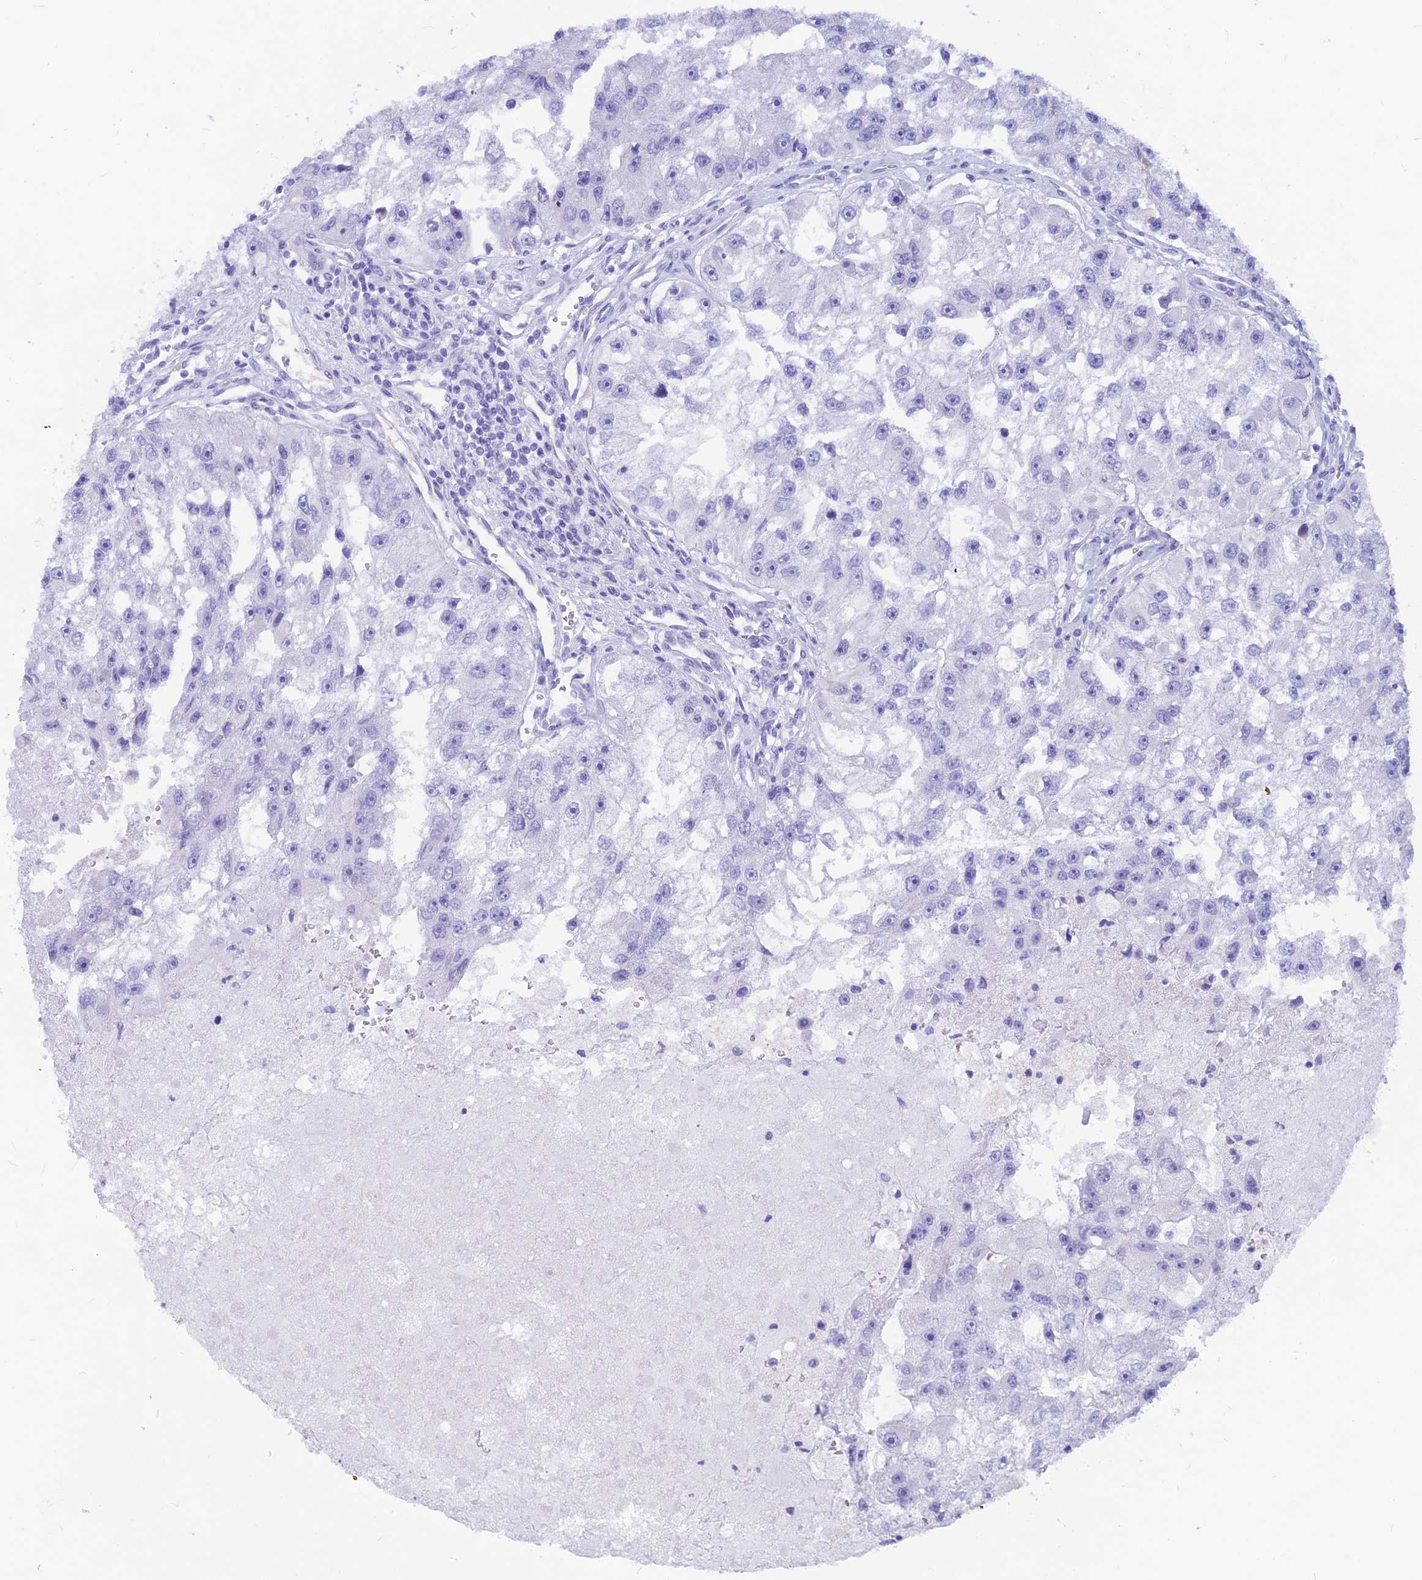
{"staining": {"intensity": "negative", "quantity": "none", "location": "none"}, "tissue": "renal cancer", "cell_type": "Tumor cells", "image_type": "cancer", "snomed": [{"axis": "morphology", "description": "Adenocarcinoma, NOS"}, {"axis": "topography", "description": "Kidney"}], "caption": "Immunohistochemical staining of adenocarcinoma (renal) exhibits no significant staining in tumor cells. (DAB immunohistochemistry with hematoxylin counter stain).", "gene": "GNGT2", "patient": {"sex": "male", "age": 63}}